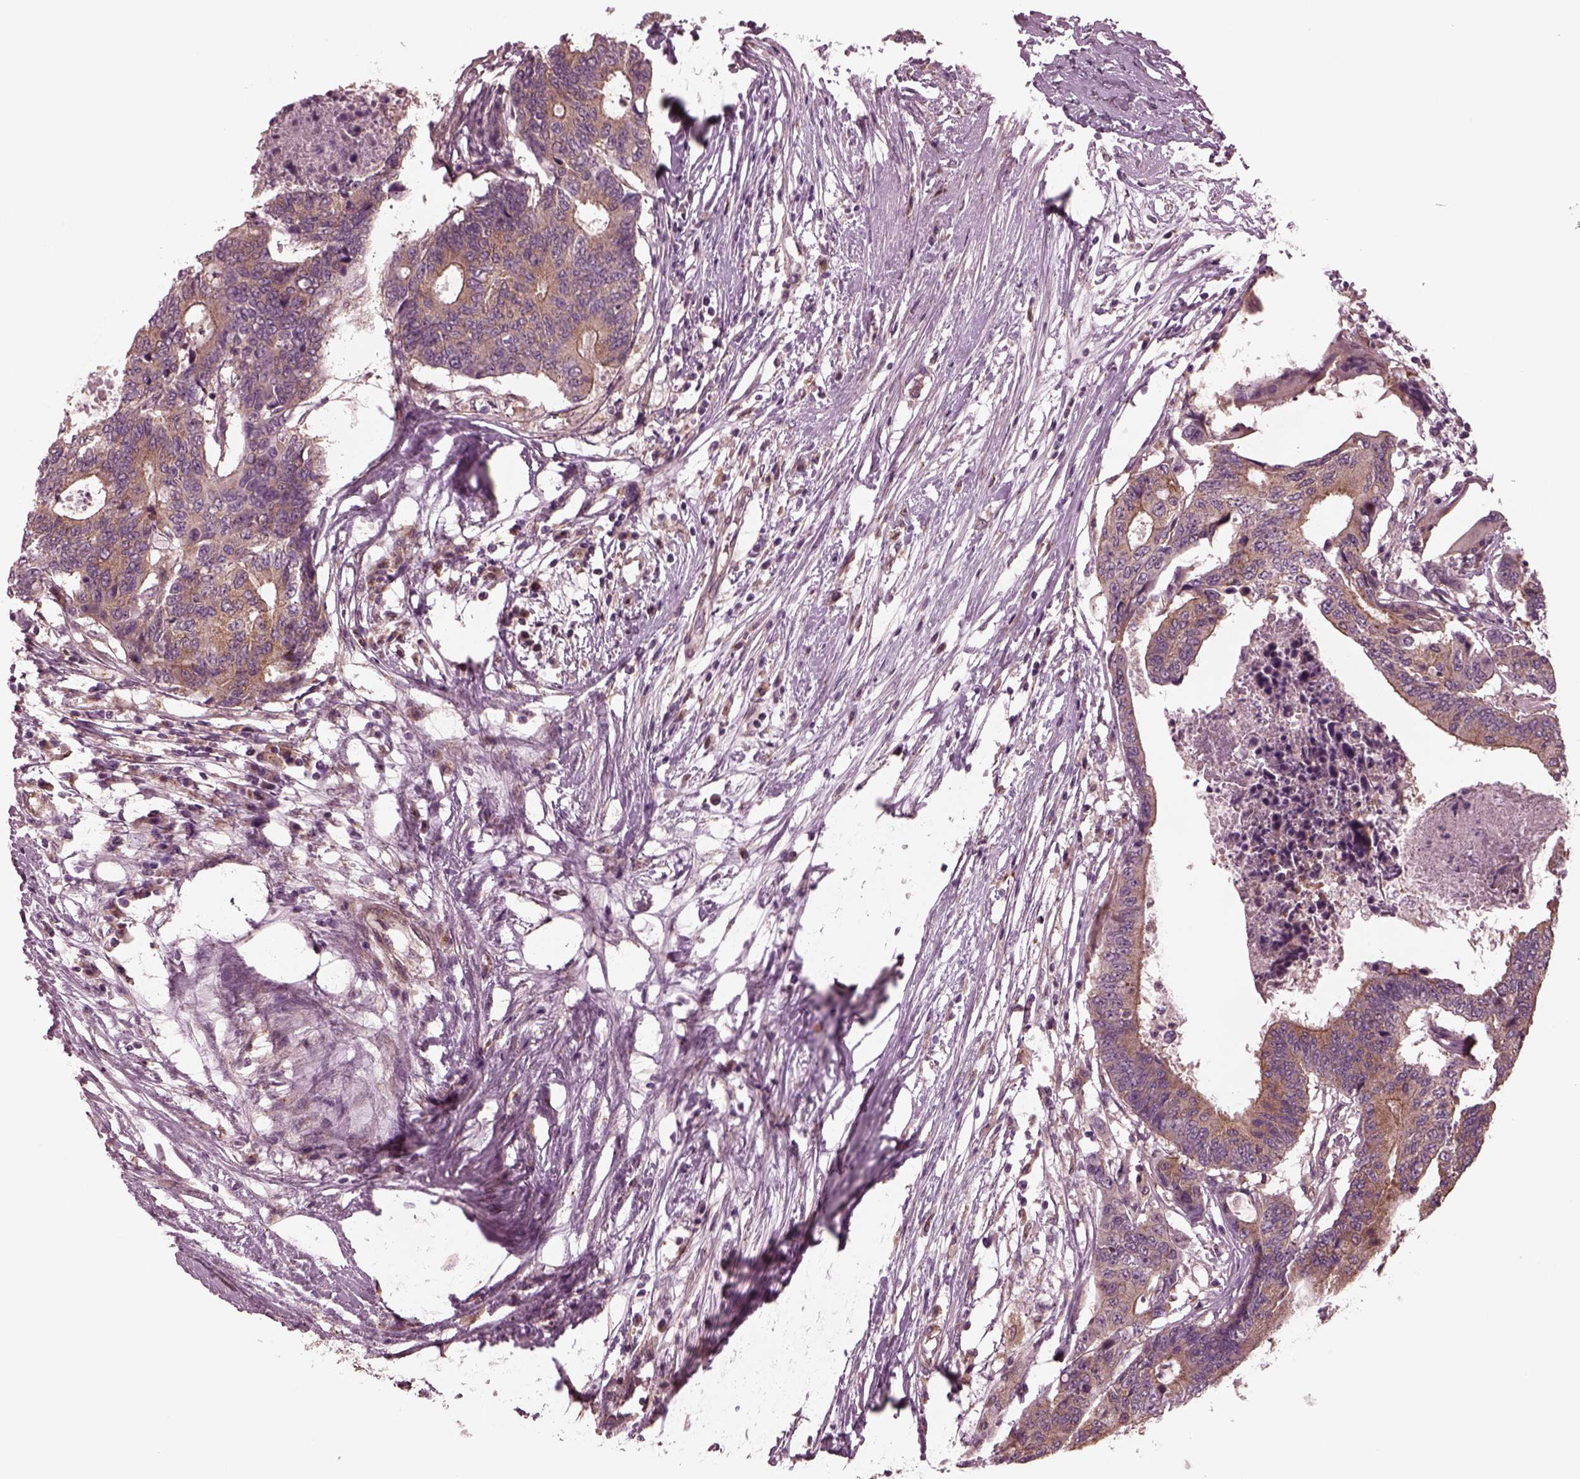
{"staining": {"intensity": "moderate", "quantity": ">75%", "location": "cytoplasmic/membranous"}, "tissue": "colorectal cancer", "cell_type": "Tumor cells", "image_type": "cancer", "snomed": [{"axis": "morphology", "description": "Adenocarcinoma, NOS"}, {"axis": "topography", "description": "Colon"}], "caption": "Moderate cytoplasmic/membranous staining for a protein is identified in approximately >75% of tumor cells of colorectal cancer (adenocarcinoma) using immunohistochemistry.", "gene": "TUBG1", "patient": {"sex": "female", "age": 48}}